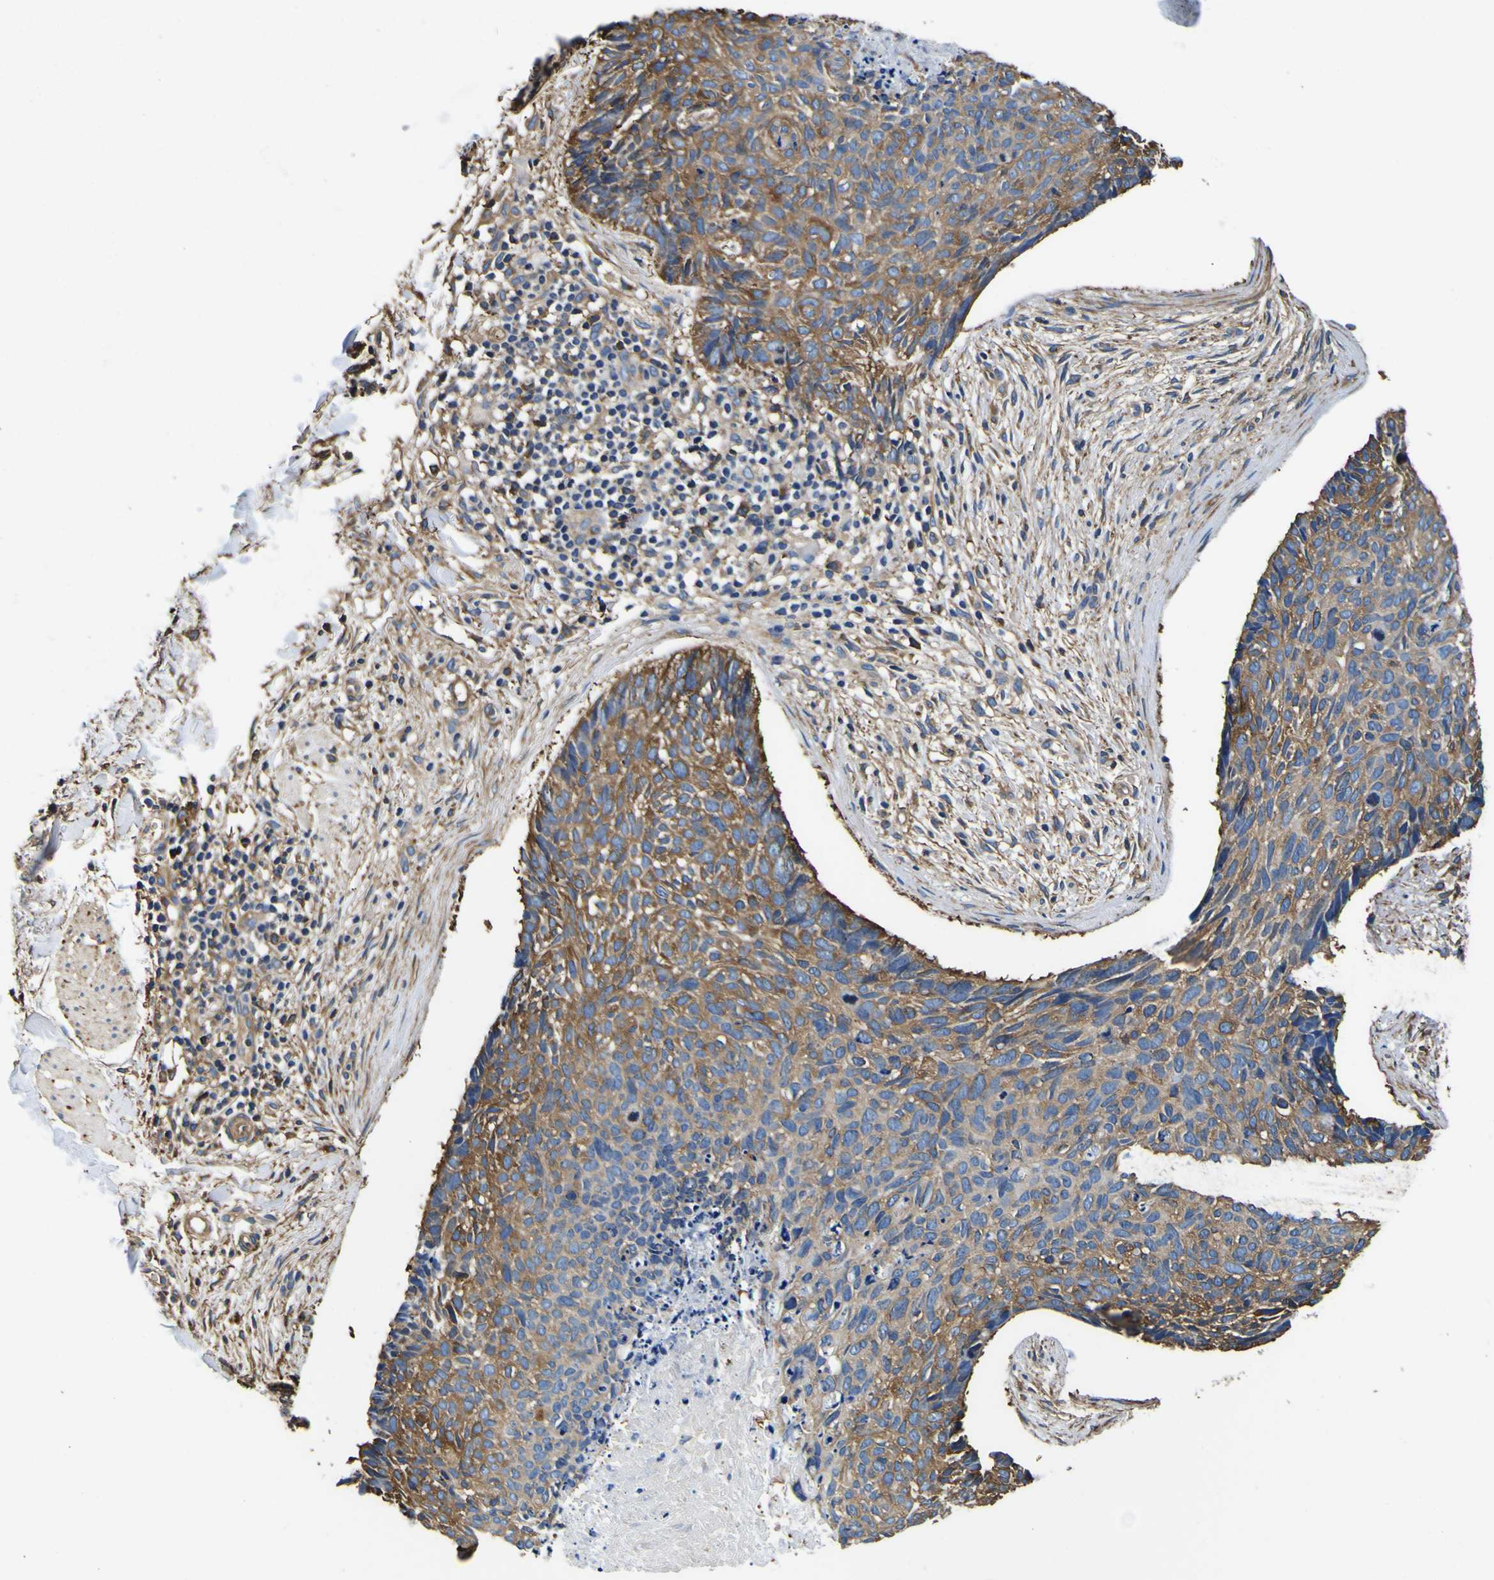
{"staining": {"intensity": "moderate", "quantity": ">75%", "location": "cytoplasmic/membranous"}, "tissue": "skin cancer", "cell_type": "Tumor cells", "image_type": "cancer", "snomed": [{"axis": "morphology", "description": "Normal tissue, NOS"}, {"axis": "morphology", "description": "Basal cell carcinoma"}, {"axis": "topography", "description": "Skin"}], "caption": "This photomicrograph displays immunohistochemistry staining of skin basal cell carcinoma, with medium moderate cytoplasmic/membranous expression in about >75% of tumor cells.", "gene": "TUBA1B", "patient": {"sex": "female", "age": 56}}